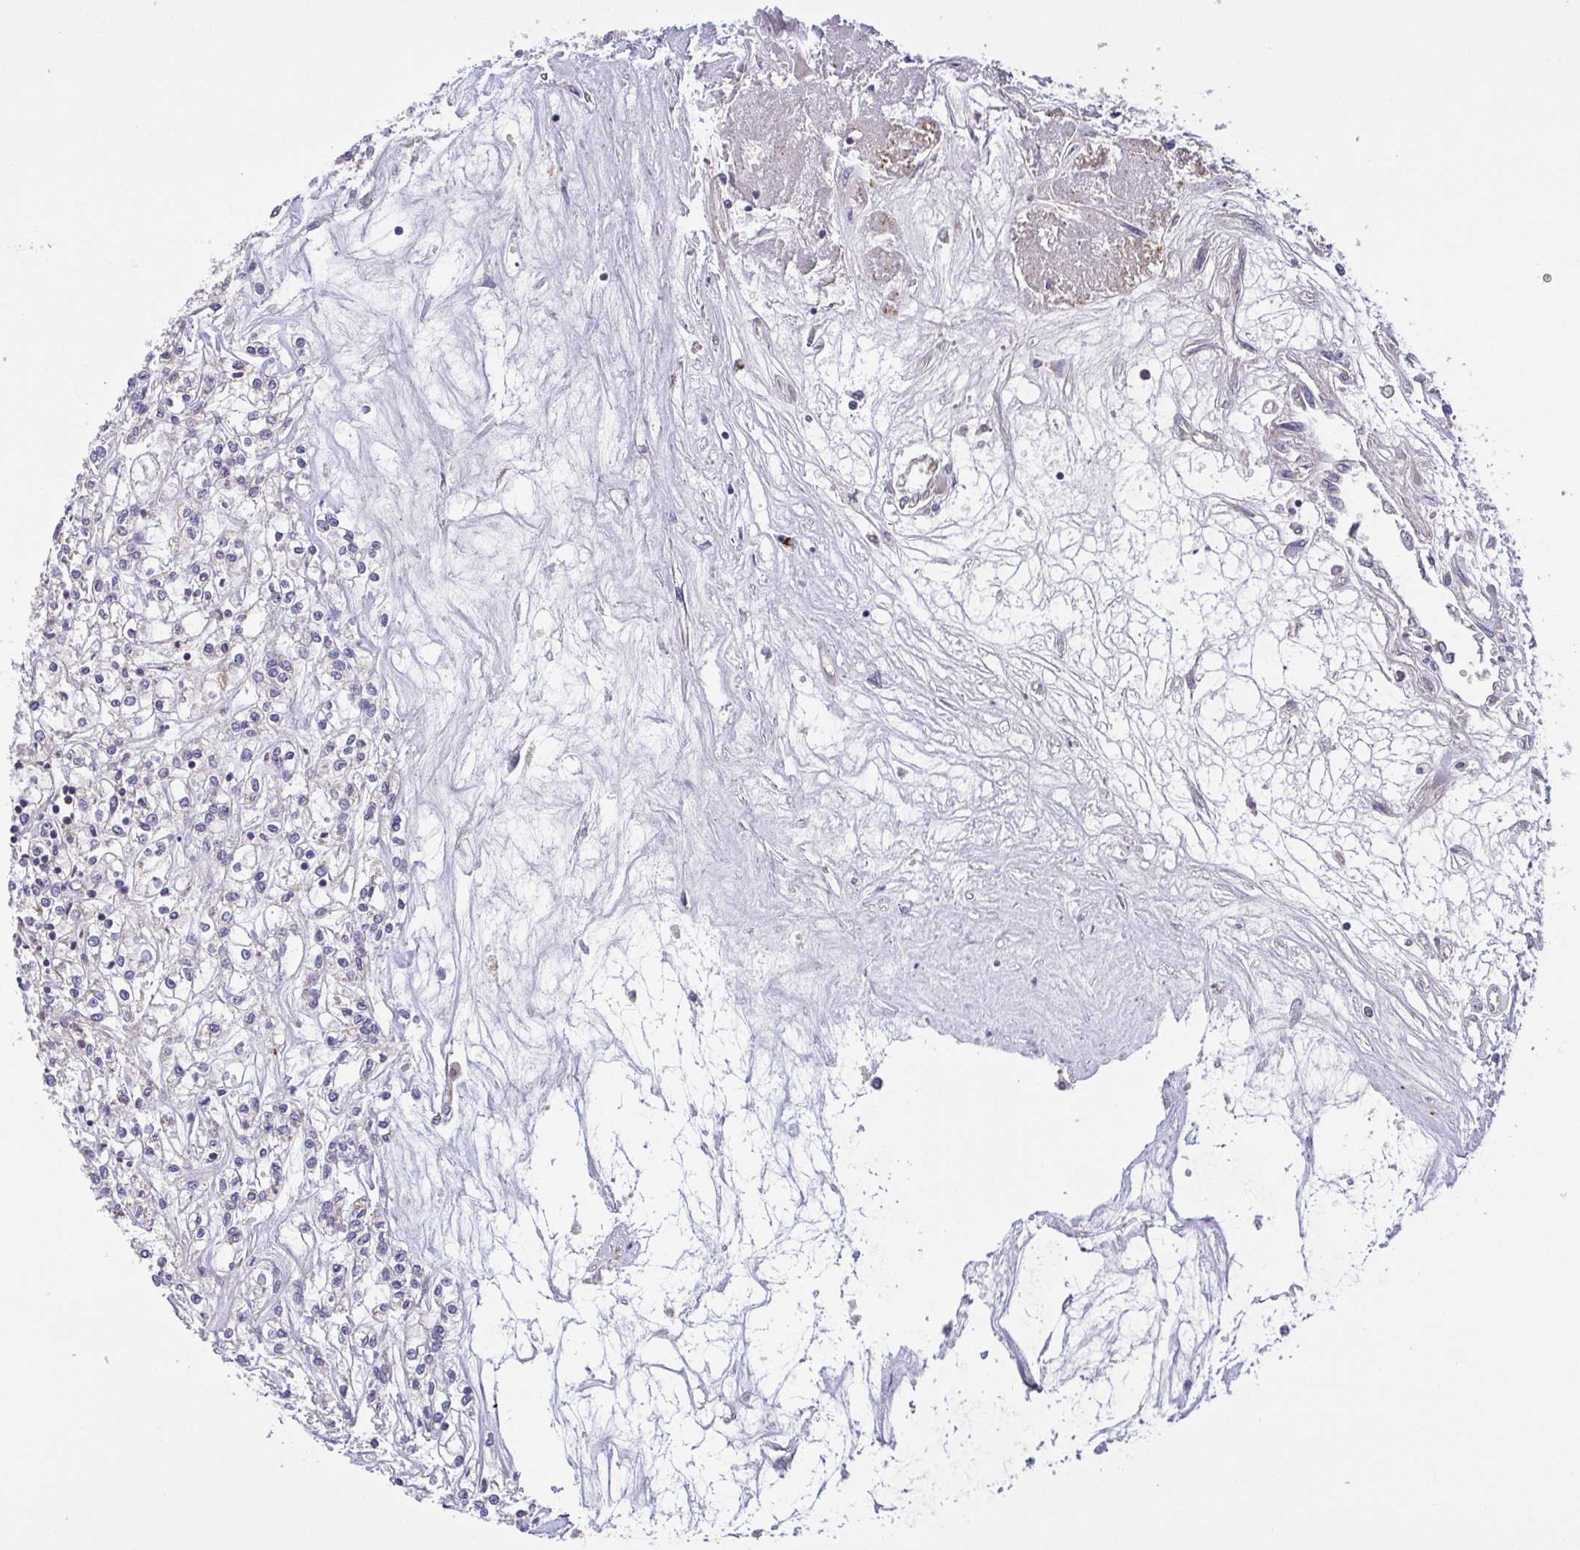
{"staining": {"intensity": "negative", "quantity": "none", "location": "none"}, "tissue": "renal cancer", "cell_type": "Tumor cells", "image_type": "cancer", "snomed": [{"axis": "morphology", "description": "Adenocarcinoma, NOS"}, {"axis": "topography", "description": "Kidney"}], "caption": "This is an immunohistochemistry micrograph of renal adenocarcinoma. There is no positivity in tumor cells.", "gene": "OSBPL7", "patient": {"sex": "female", "age": 59}}